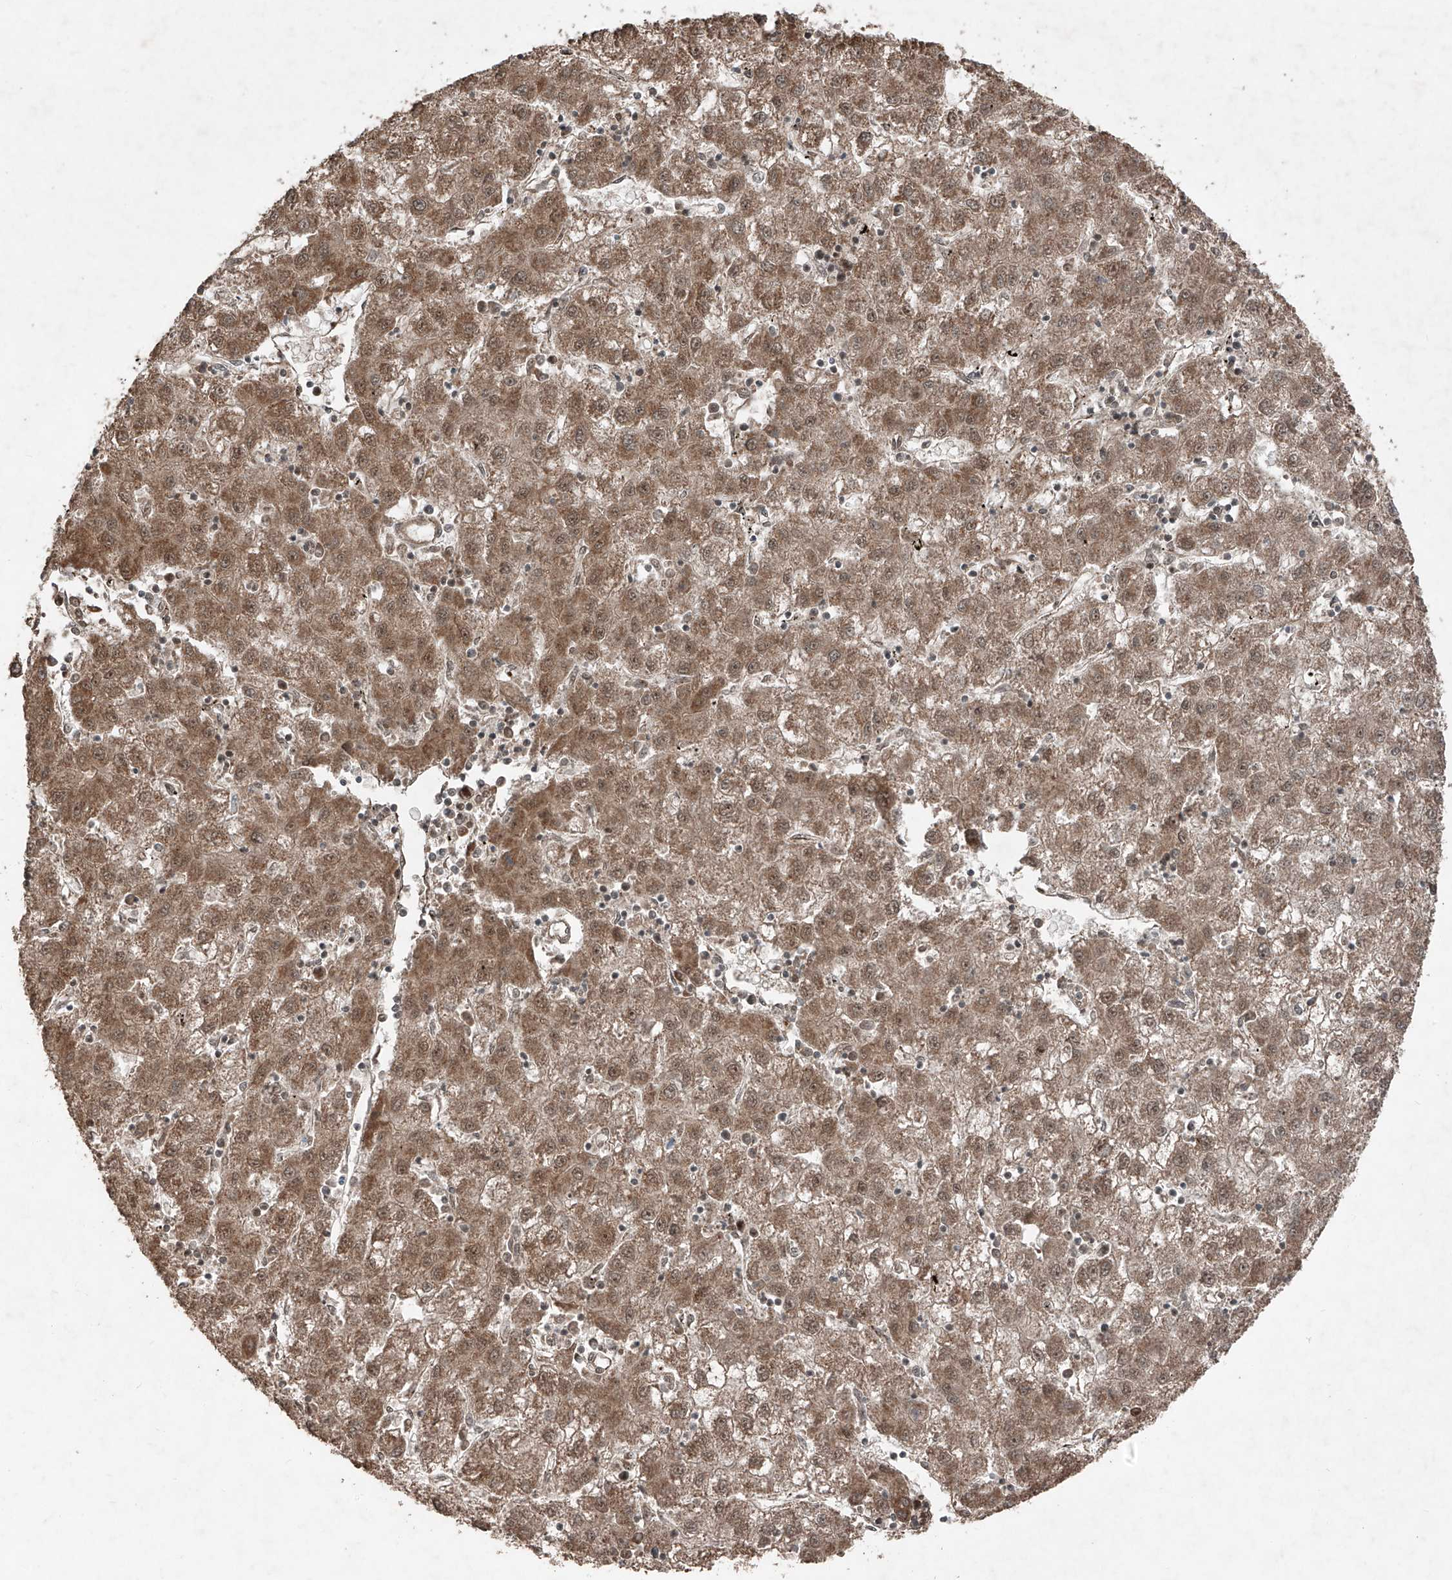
{"staining": {"intensity": "moderate", "quantity": ">75%", "location": "cytoplasmic/membranous,nuclear"}, "tissue": "liver cancer", "cell_type": "Tumor cells", "image_type": "cancer", "snomed": [{"axis": "morphology", "description": "Carcinoma, Hepatocellular, NOS"}, {"axis": "topography", "description": "Liver"}], "caption": "Protein expression analysis of human liver cancer reveals moderate cytoplasmic/membranous and nuclear expression in about >75% of tumor cells. (Stains: DAB (3,3'-diaminobenzidine) in brown, nuclei in blue, Microscopy: brightfield microscopy at high magnification).", "gene": "ZNF620", "patient": {"sex": "male", "age": 72}}